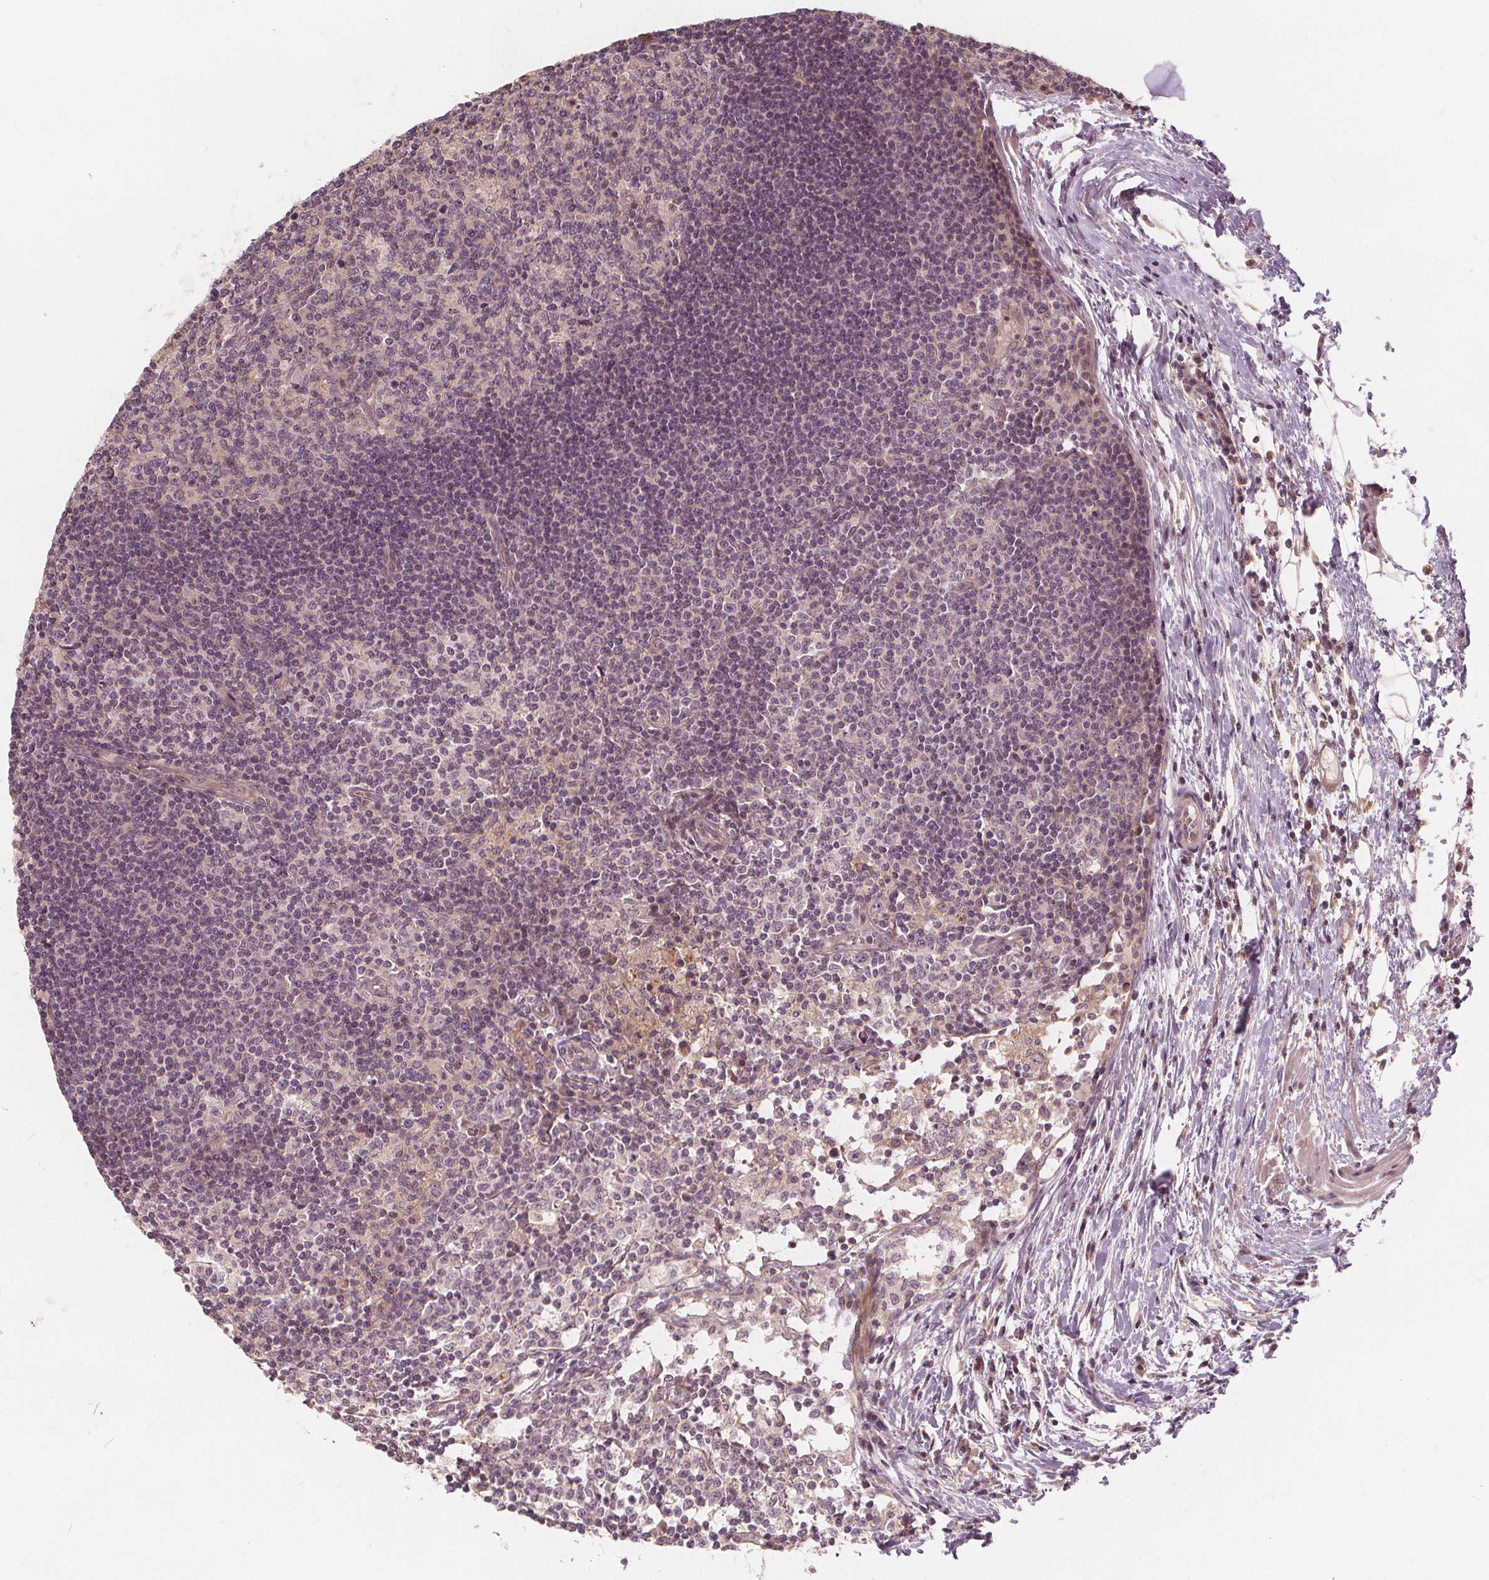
{"staining": {"intensity": "negative", "quantity": "none", "location": "none"}, "tissue": "lymph node", "cell_type": "Germinal center cells", "image_type": "normal", "snomed": [{"axis": "morphology", "description": "Normal tissue, NOS"}, {"axis": "topography", "description": "Lymph node"}], "caption": "Lymph node stained for a protein using immunohistochemistry reveals no staining germinal center cells.", "gene": "SNX12", "patient": {"sex": "female", "age": 72}}